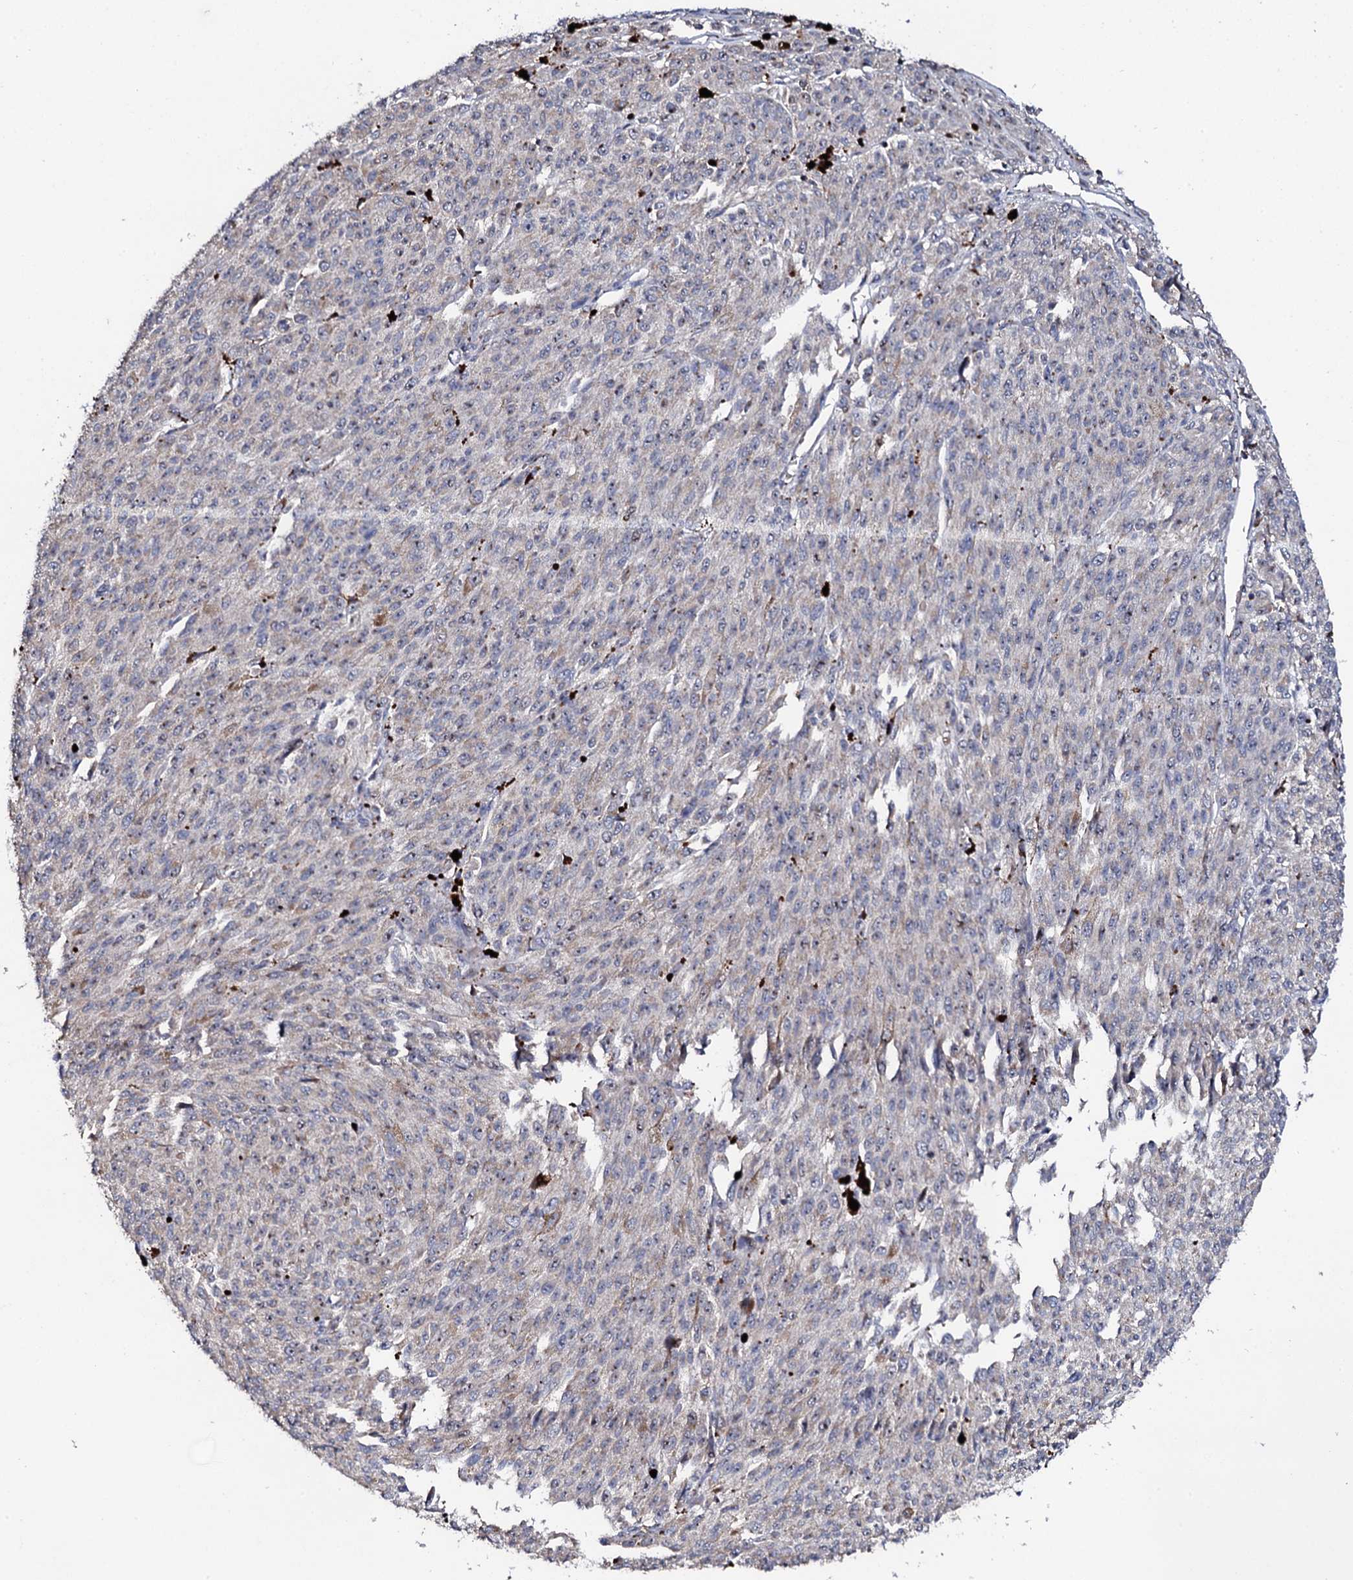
{"staining": {"intensity": "negative", "quantity": "none", "location": "none"}, "tissue": "melanoma", "cell_type": "Tumor cells", "image_type": "cancer", "snomed": [{"axis": "morphology", "description": "Malignant melanoma, NOS"}, {"axis": "topography", "description": "Skin"}], "caption": "This micrograph is of malignant melanoma stained with IHC to label a protein in brown with the nuclei are counter-stained blue. There is no expression in tumor cells.", "gene": "GTPBP4", "patient": {"sex": "female", "age": 52}}